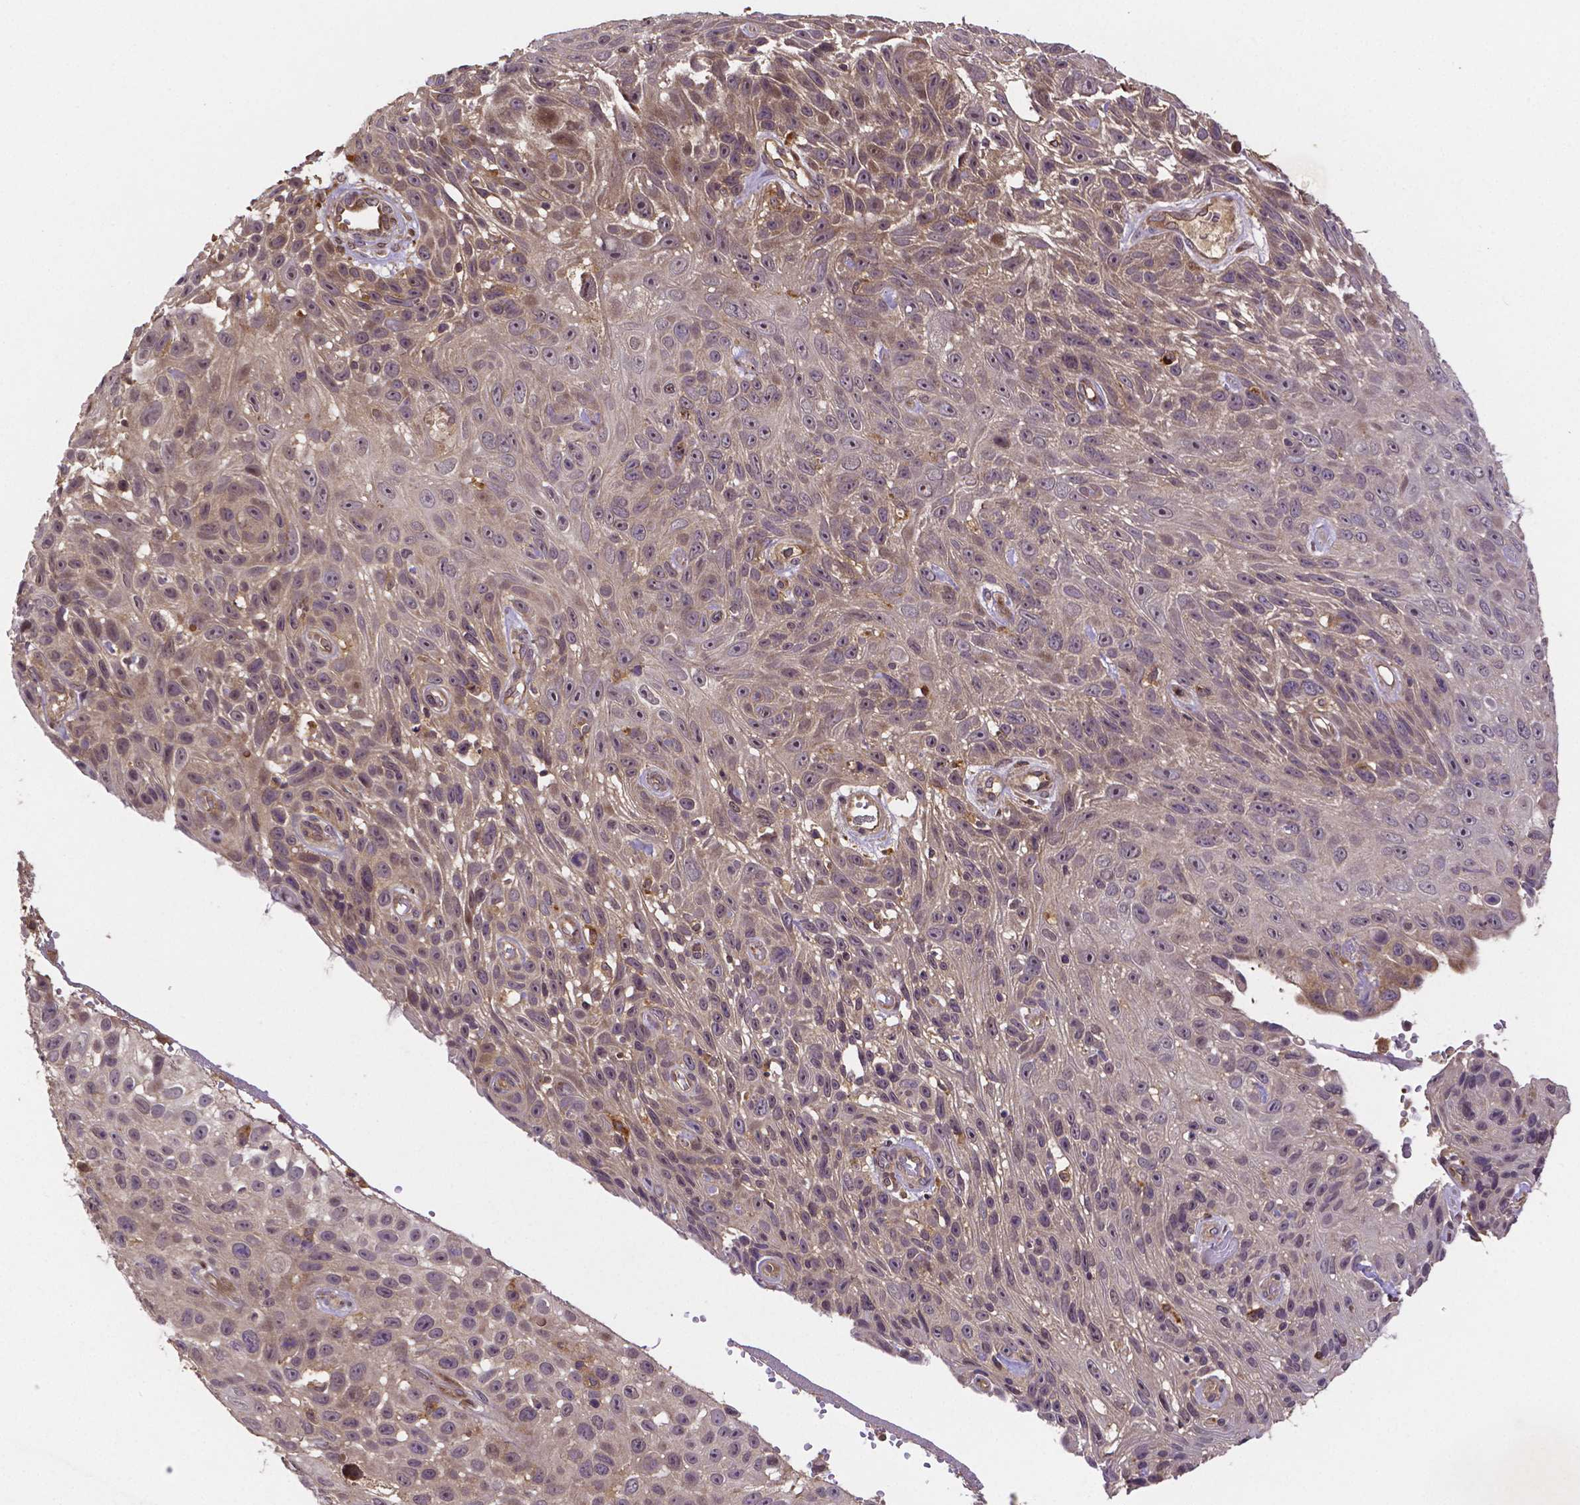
{"staining": {"intensity": "weak", "quantity": "<25%", "location": "cytoplasmic/membranous,nuclear"}, "tissue": "skin cancer", "cell_type": "Tumor cells", "image_type": "cancer", "snomed": [{"axis": "morphology", "description": "Squamous cell carcinoma, NOS"}, {"axis": "topography", "description": "Skin"}], "caption": "Immunohistochemistry histopathology image of human skin cancer stained for a protein (brown), which exhibits no expression in tumor cells.", "gene": "RNF123", "patient": {"sex": "male", "age": 82}}